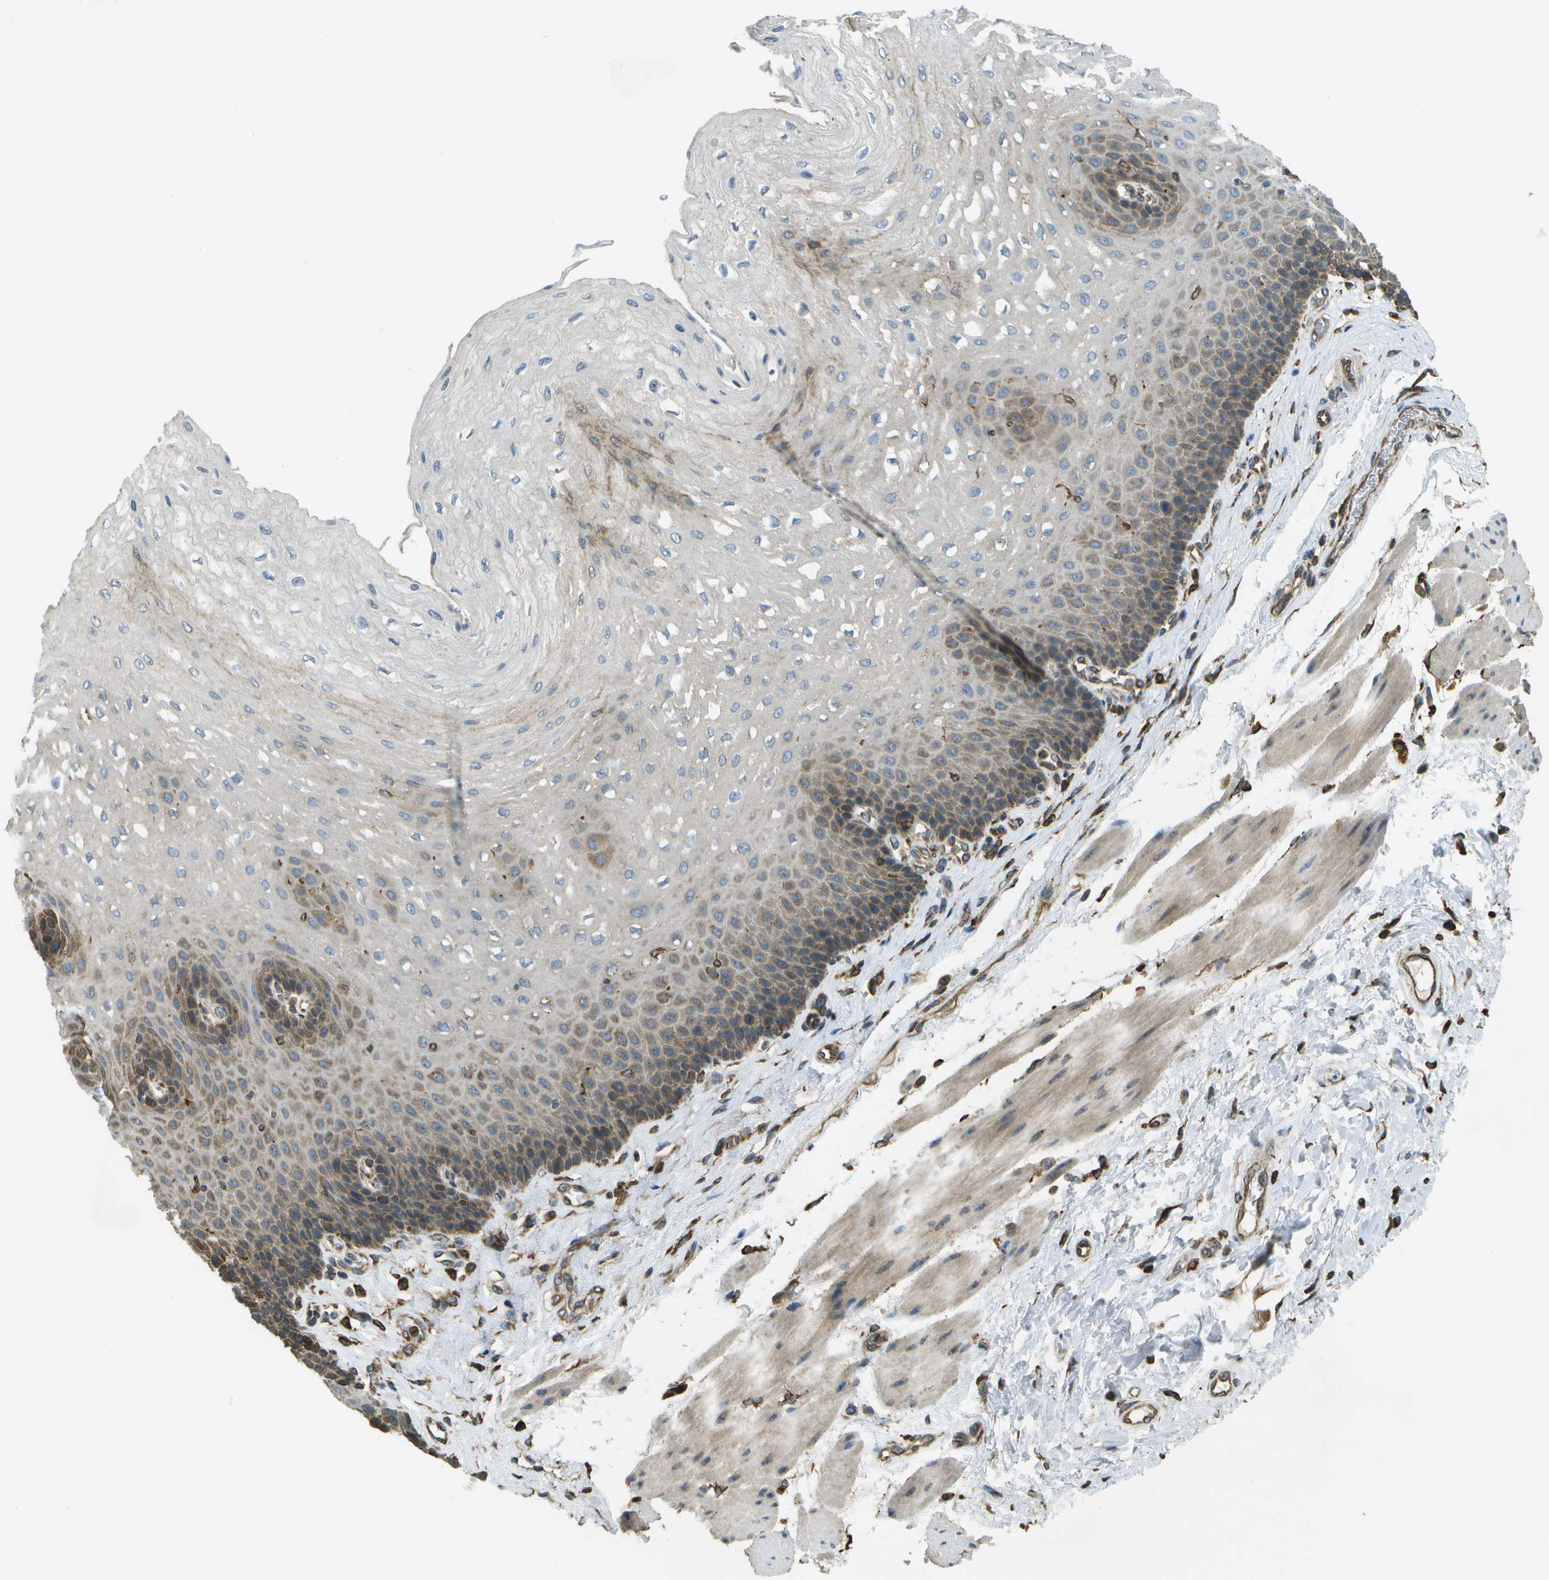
{"staining": {"intensity": "moderate", "quantity": "25%-75%", "location": "cytoplasmic/membranous"}, "tissue": "esophagus", "cell_type": "Squamous epithelial cells", "image_type": "normal", "snomed": [{"axis": "morphology", "description": "Normal tissue, NOS"}, {"axis": "topography", "description": "Esophagus"}], "caption": "IHC image of normal esophagus stained for a protein (brown), which demonstrates medium levels of moderate cytoplasmic/membranous positivity in about 25%-75% of squamous epithelial cells.", "gene": "PDIA4", "patient": {"sex": "female", "age": 72}}